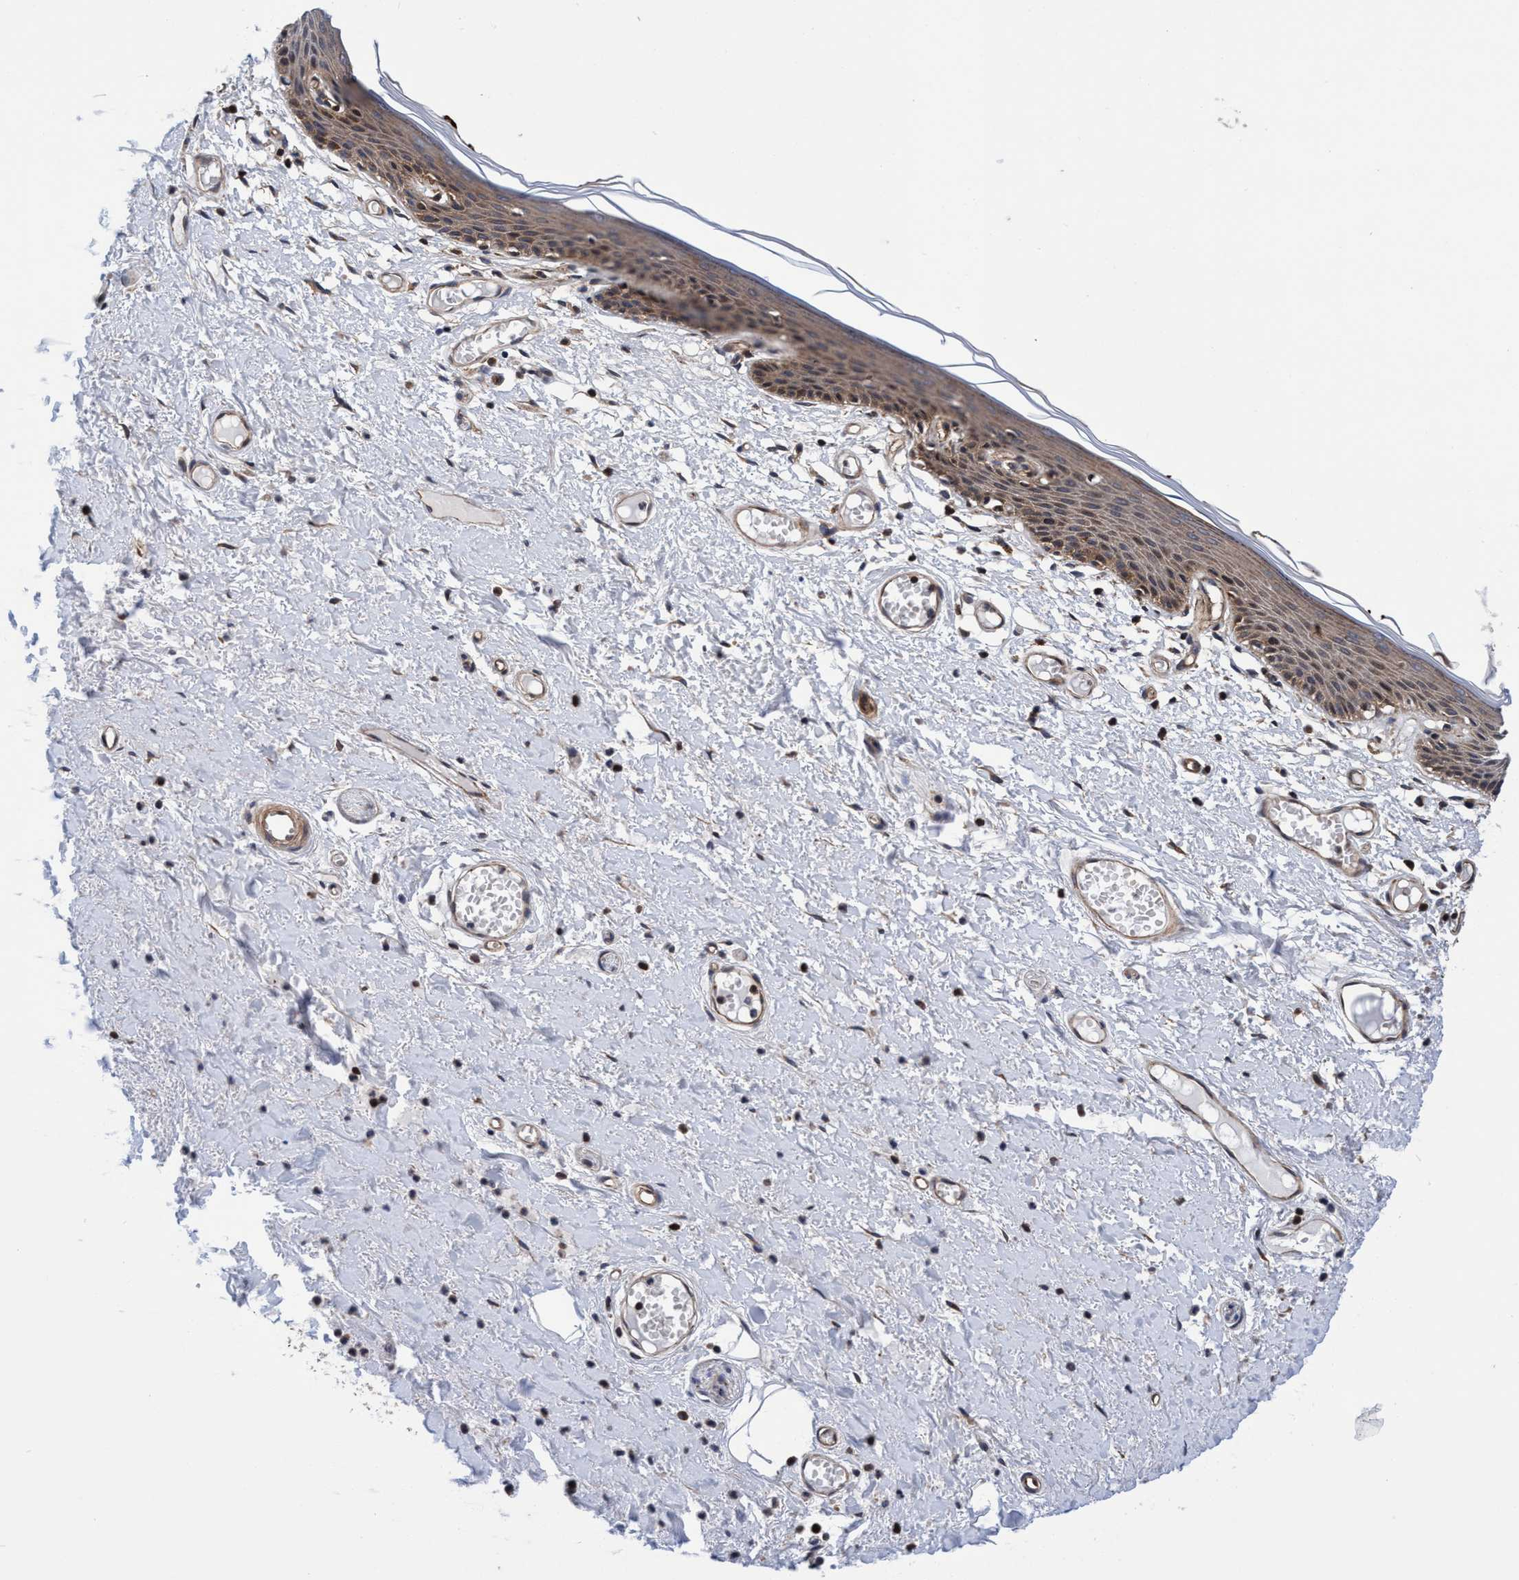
{"staining": {"intensity": "strong", "quantity": "25%-75%", "location": "cytoplasmic/membranous"}, "tissue": "skin", "cell_type": "Epidermal cells", "image_type": "normal", "snomed": [{"axis": "morphology", "description": "Normal tissue, NOS"}, {"axis": "topography", "description": "Vulva"}], "caption": "Unremarkable skin was stained to show a protein in brown. There is high levels of strong cytoplasmic/membranous expression in about 25%-75% of epidermal cells. (IHC, brightfield microscopy, high magnification).", "gene": "MCM3AP", "patient": {"sex": "female", "age": 54}}